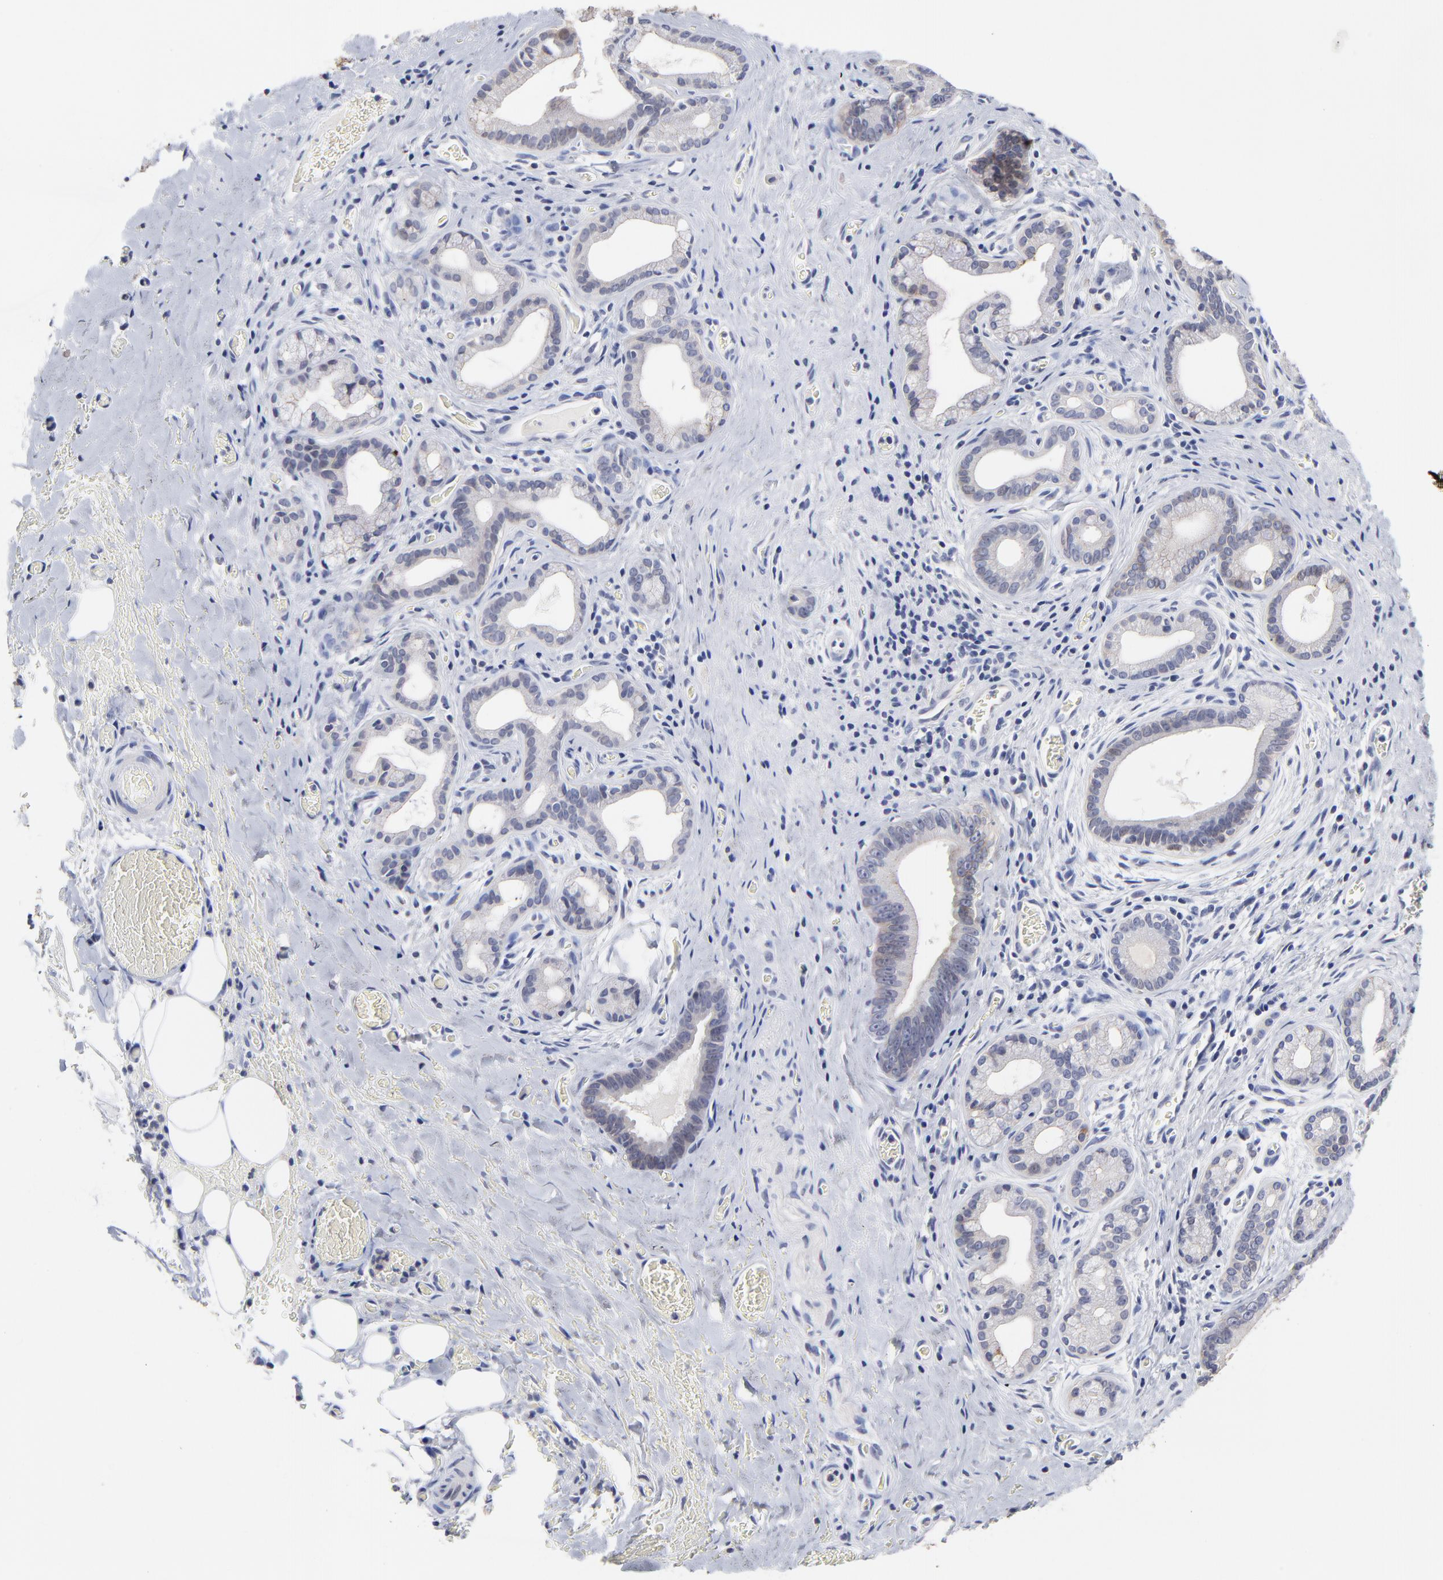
{"staining": {"intensity": "negative", "quantity": "none", "location": "none"}, "tissue": "liver cancer", "cell_type": "Tumor cells", "image_type": "cancer", "snomed": [{"axis": "morphology", "description": "Cholangiocarcinoma"}, {"axis": "topography", "description": "Liver"}], "caption": "Cholangiocarcinoma (liver) was stained to show a protein in brown. There is no significant expression in tumor cells.", "gene": "CXADR", "patient": {"sex": "female", "age": 55}}